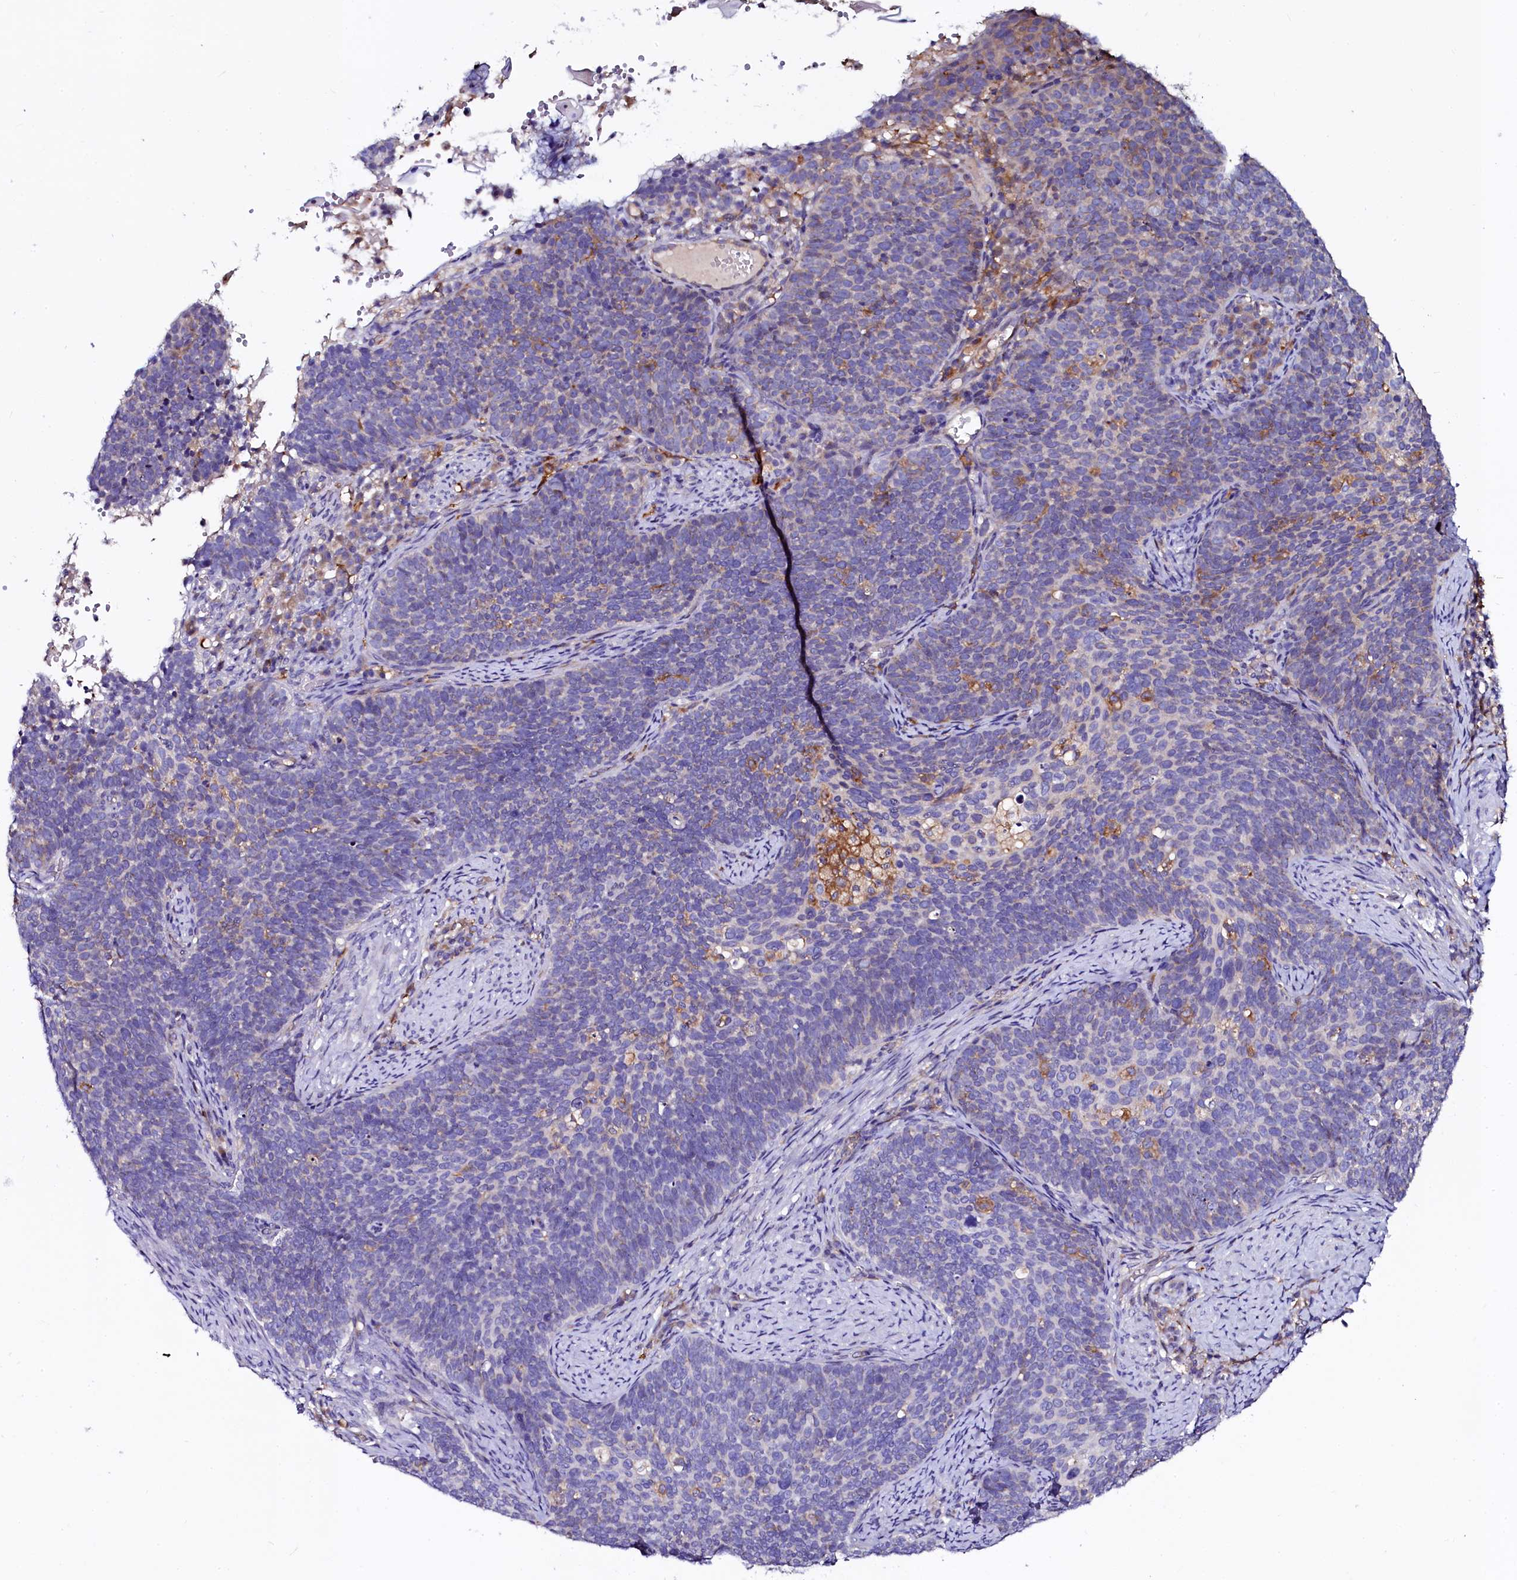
{"staining": {"intensity": "moderate", "quantity": "<25%", "location": "cytoplasmic/membranous"}, "tissue": "cervical cancer", "cell_type": "Tumor cells", "image_type": "cancer", "snomed": [{"axis": "morphology", "description": "Normal tissue, NOS"}, {"axis": "morphology", "description": "Squamous cell carcinoma, NOS"}, {"axis": "topography", "description": "Cervix"}], "caption": "Immunohistochemical staining of cervical cancer (squamous cell carcinoma) demonstrates moderate cytoplasmic/membranous protein positivity in about <25% of tumor cells.", "gene": "OTOL1", "patient": {"sex": "female", "age": 39}}